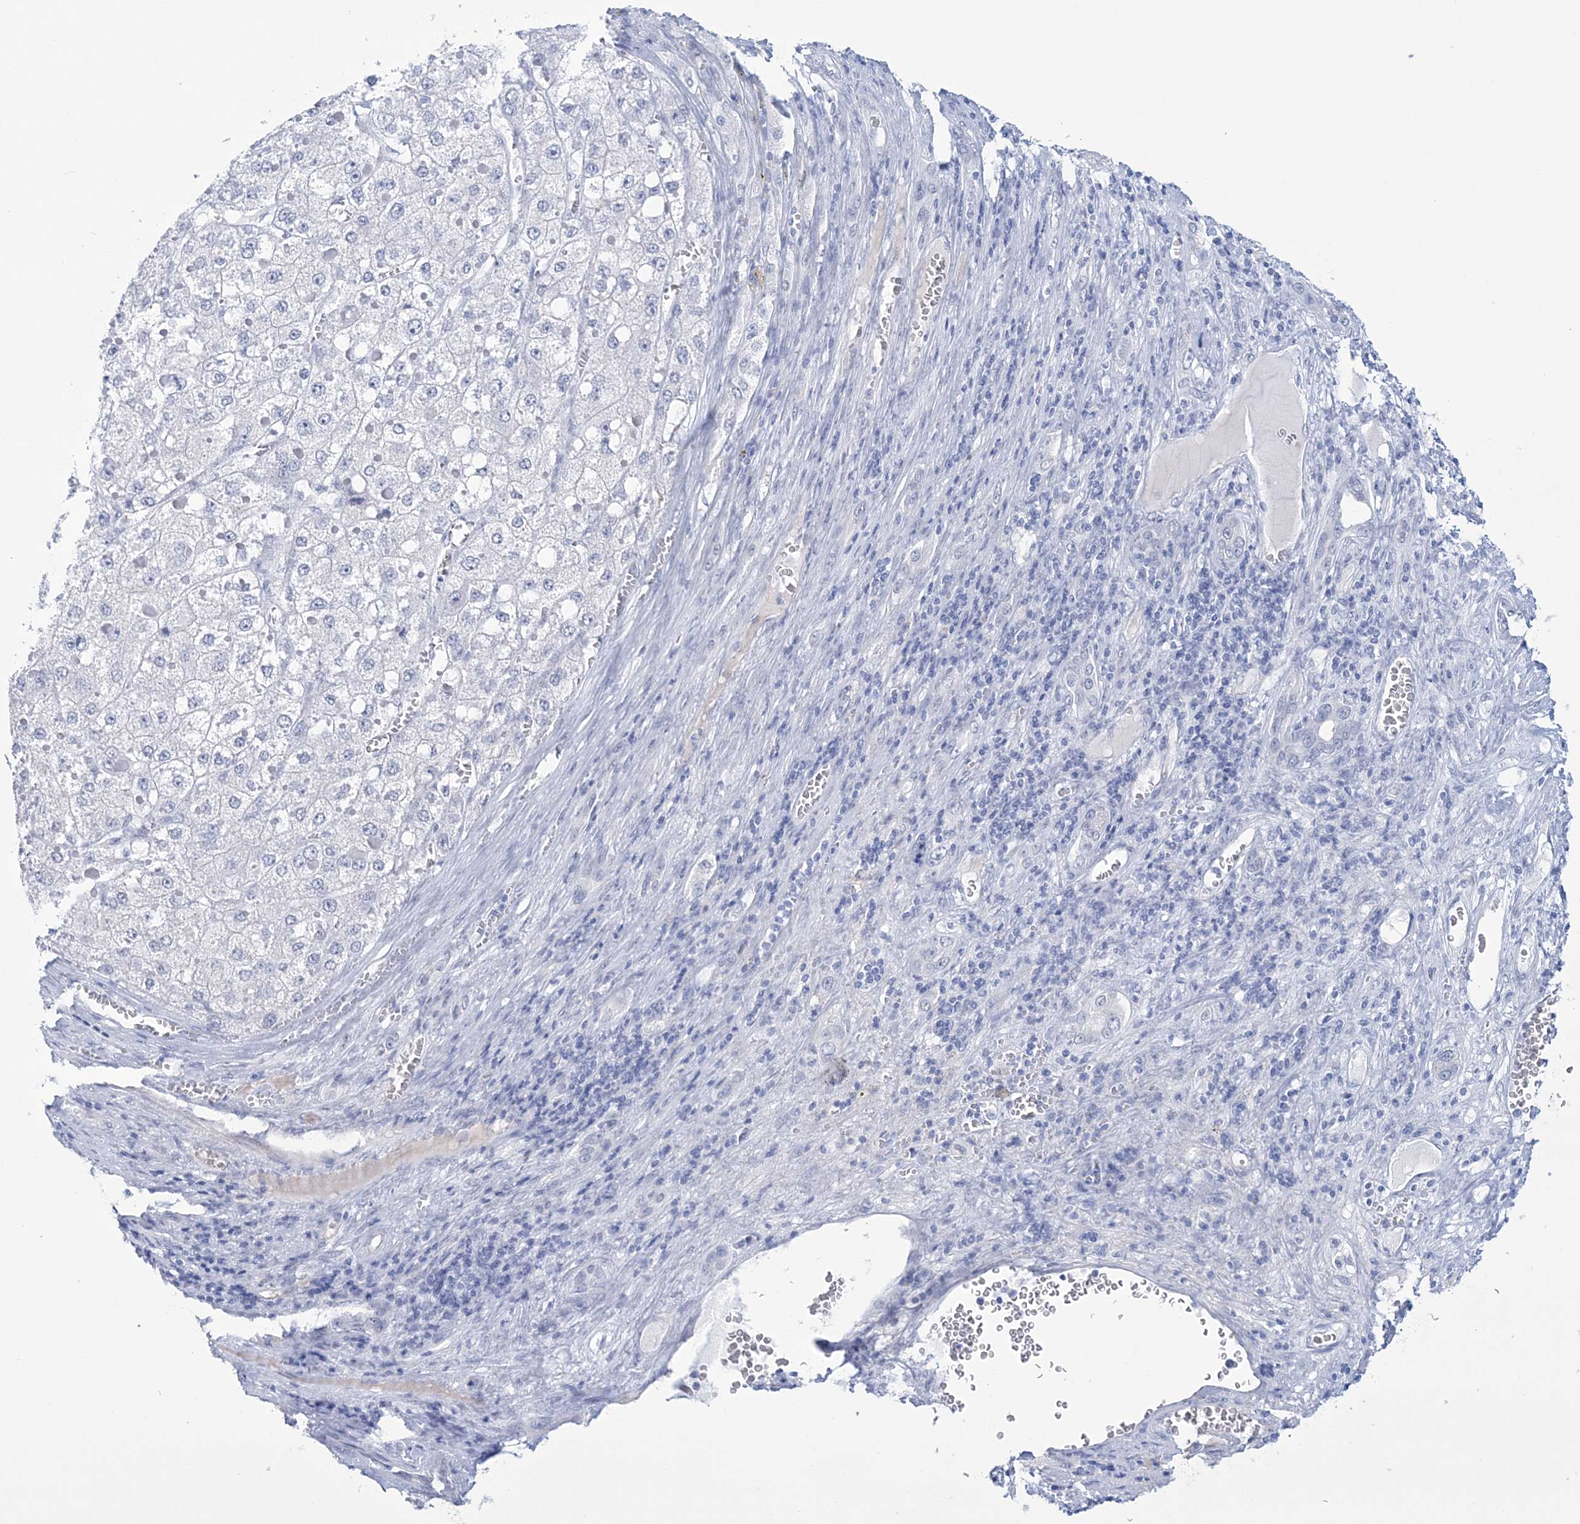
{"staining": {"intensity": "negative", "quantity": "none", "location": "none"}, "tissue": "liver cancer", "cell_type": "Tumor cells", "image_type": "cancer", "snomed": [{"axis": "morphology", "description": "Carcinoma, Hepatocellular, NOS"}, {"axis": "topography", "description": "Liver"}], "caption": "Immunohistochemistry of liver cancer exhibits no staining in tumor cells.", "gene": "DPCD", "patient": {"sex": "female", "age": 73}}